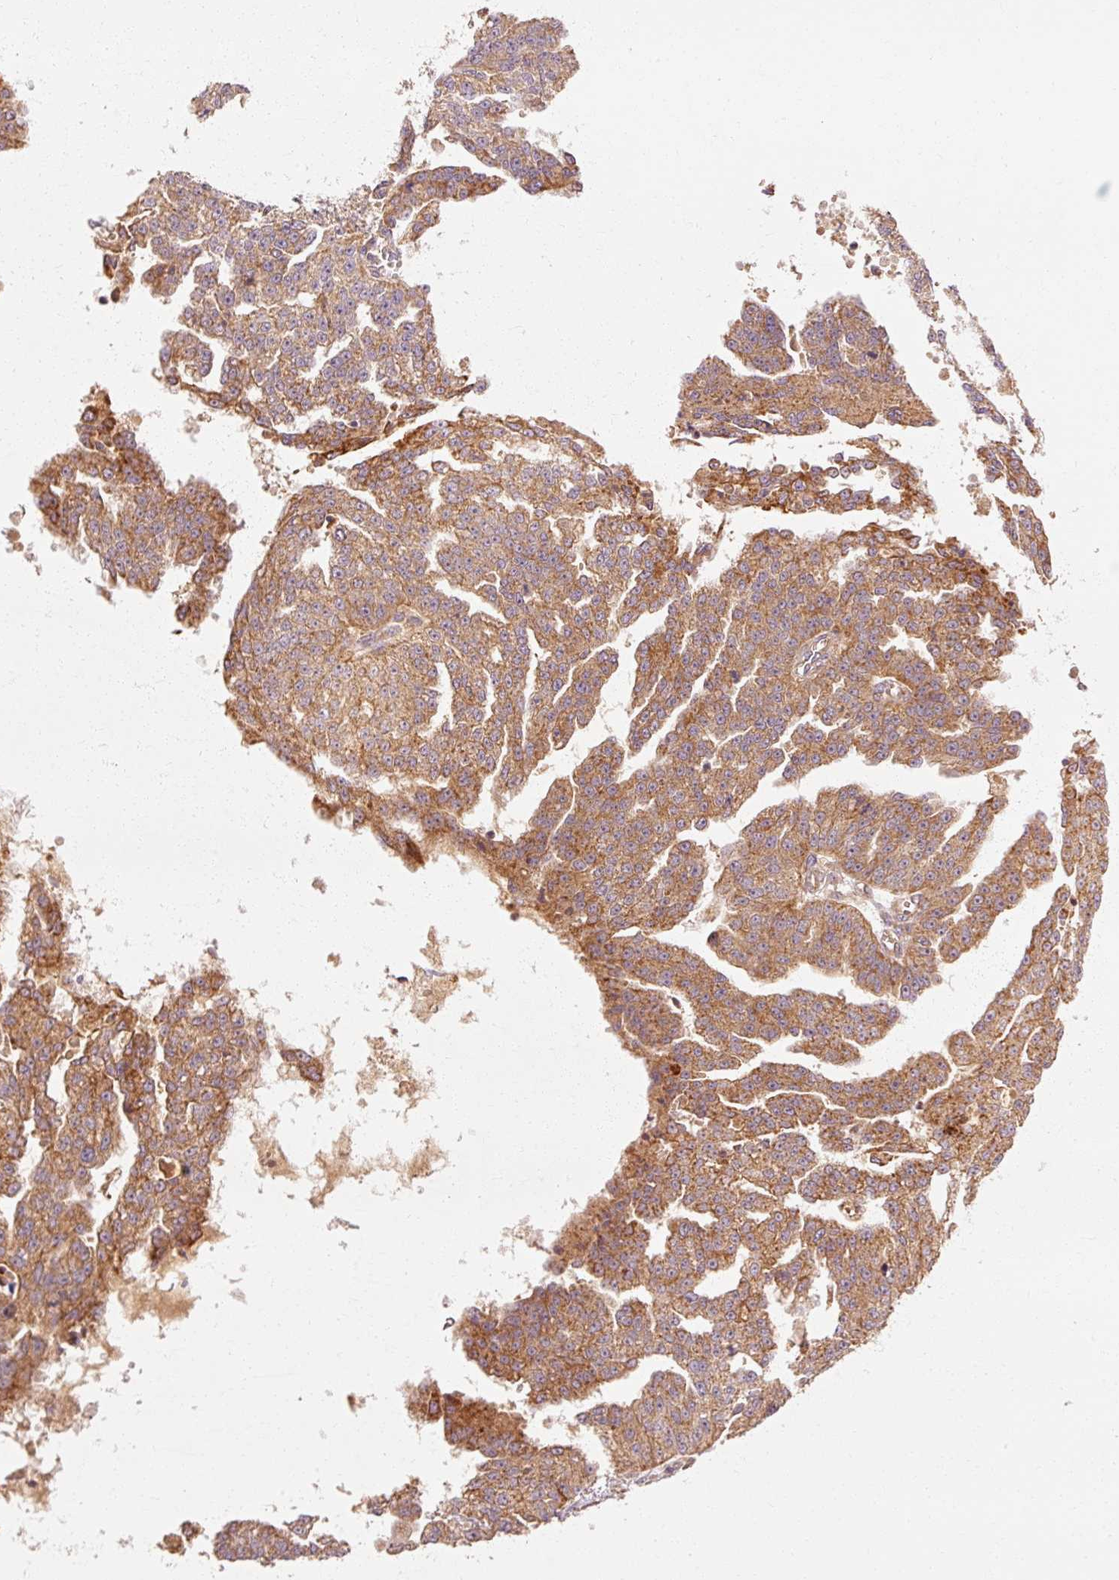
{"staining": {"intensity": "moderate", "quantity": ">75%", "location": "cytoplasmic/membranous"}, "tissue": "ovarian cancer", "cell_type": "Tumor cells", "image_type": "cancer", "snomed": [{"axis": "morphology", "description": "Cystadenocarcinoma, serous, NOS"}, {"axis": "topography", "description": "Ovary"}], "caption": "Immunohistochemistry photomicrograph of neoplastic tissue: human serous cystadenocarcinoma (ovarian) stained using immunohistochemistry reveals medium levels of moderate protein expression localized specifically in the cytoplasmic/membranous of tumor cells, appearing as a cytoplasmic/membranous brown color.", "gene": "CTNNA1", "patient": {"sex": "female", "age": 58}}